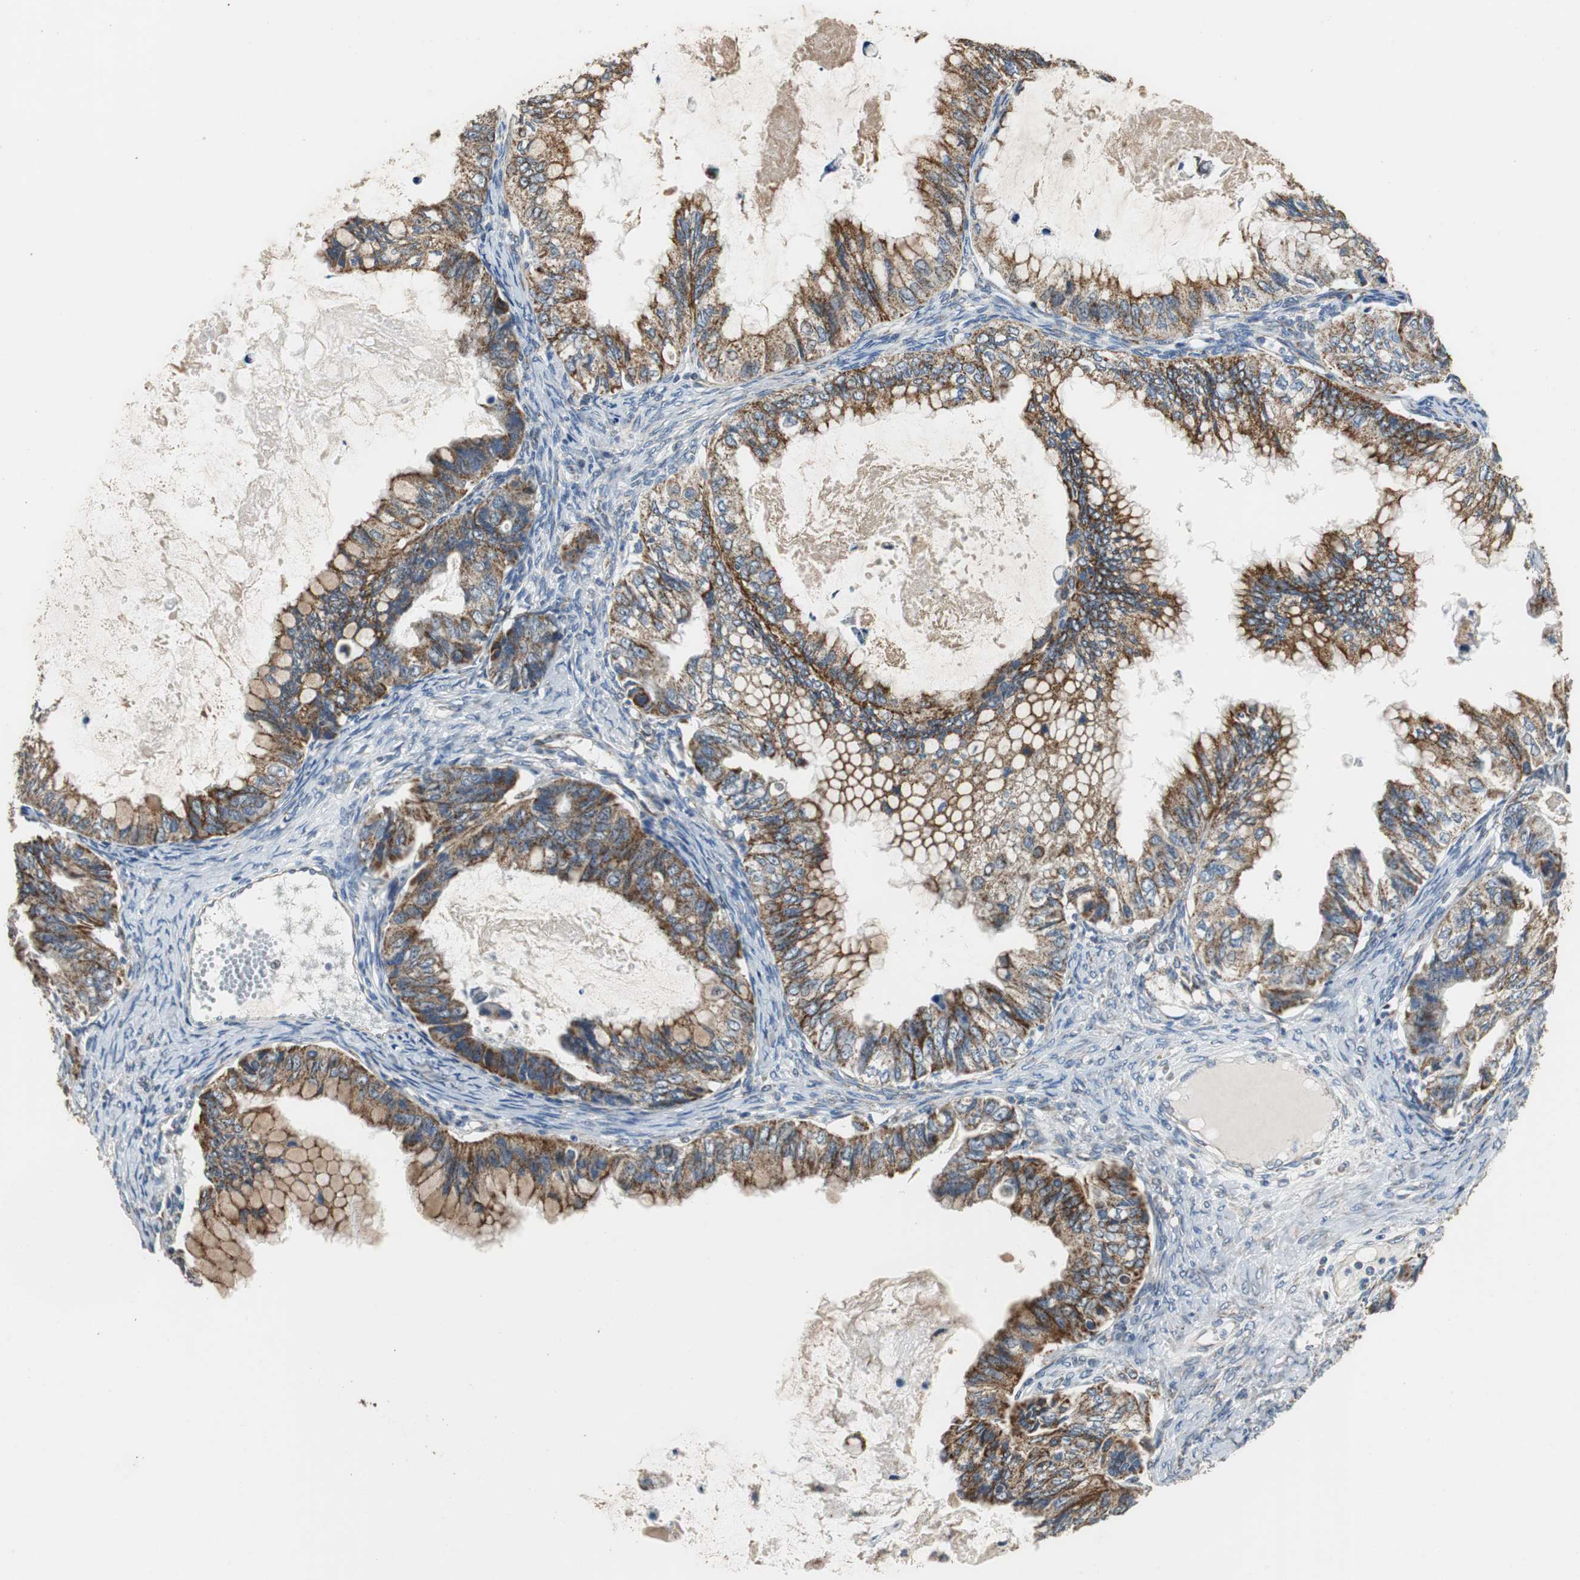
{"staining": {"intensity": "moderate", "quantity": ">75%", "location": "cytoplasmic/membranous"}, "tissue": "ovarian cancer", "cell_type": "Tumor cells", "image_type": "cancer", "snomed": [{"axis": "morphology", "description": "Cystadenocarcinoma, mucinous, NOS"}, {"axis": "topography", "description": "Ovary"}], "caption": "High-magnification brightfield microscopy of ovarian cancer stained with DAB (brown) and counterstained with hematoxylin (blue). tumor cells exhibit moderate cytoplasmic/membranous positivity is appreciated in approximately>75% of cells. Using DAB (3,3'-diaminobenzidine) (brown) and hematoxylin (blue) stains, captured at high magnification using brightfield microscopy.", "gene": "HMGCL", "patient": {"sex": "female", "age": 80}}